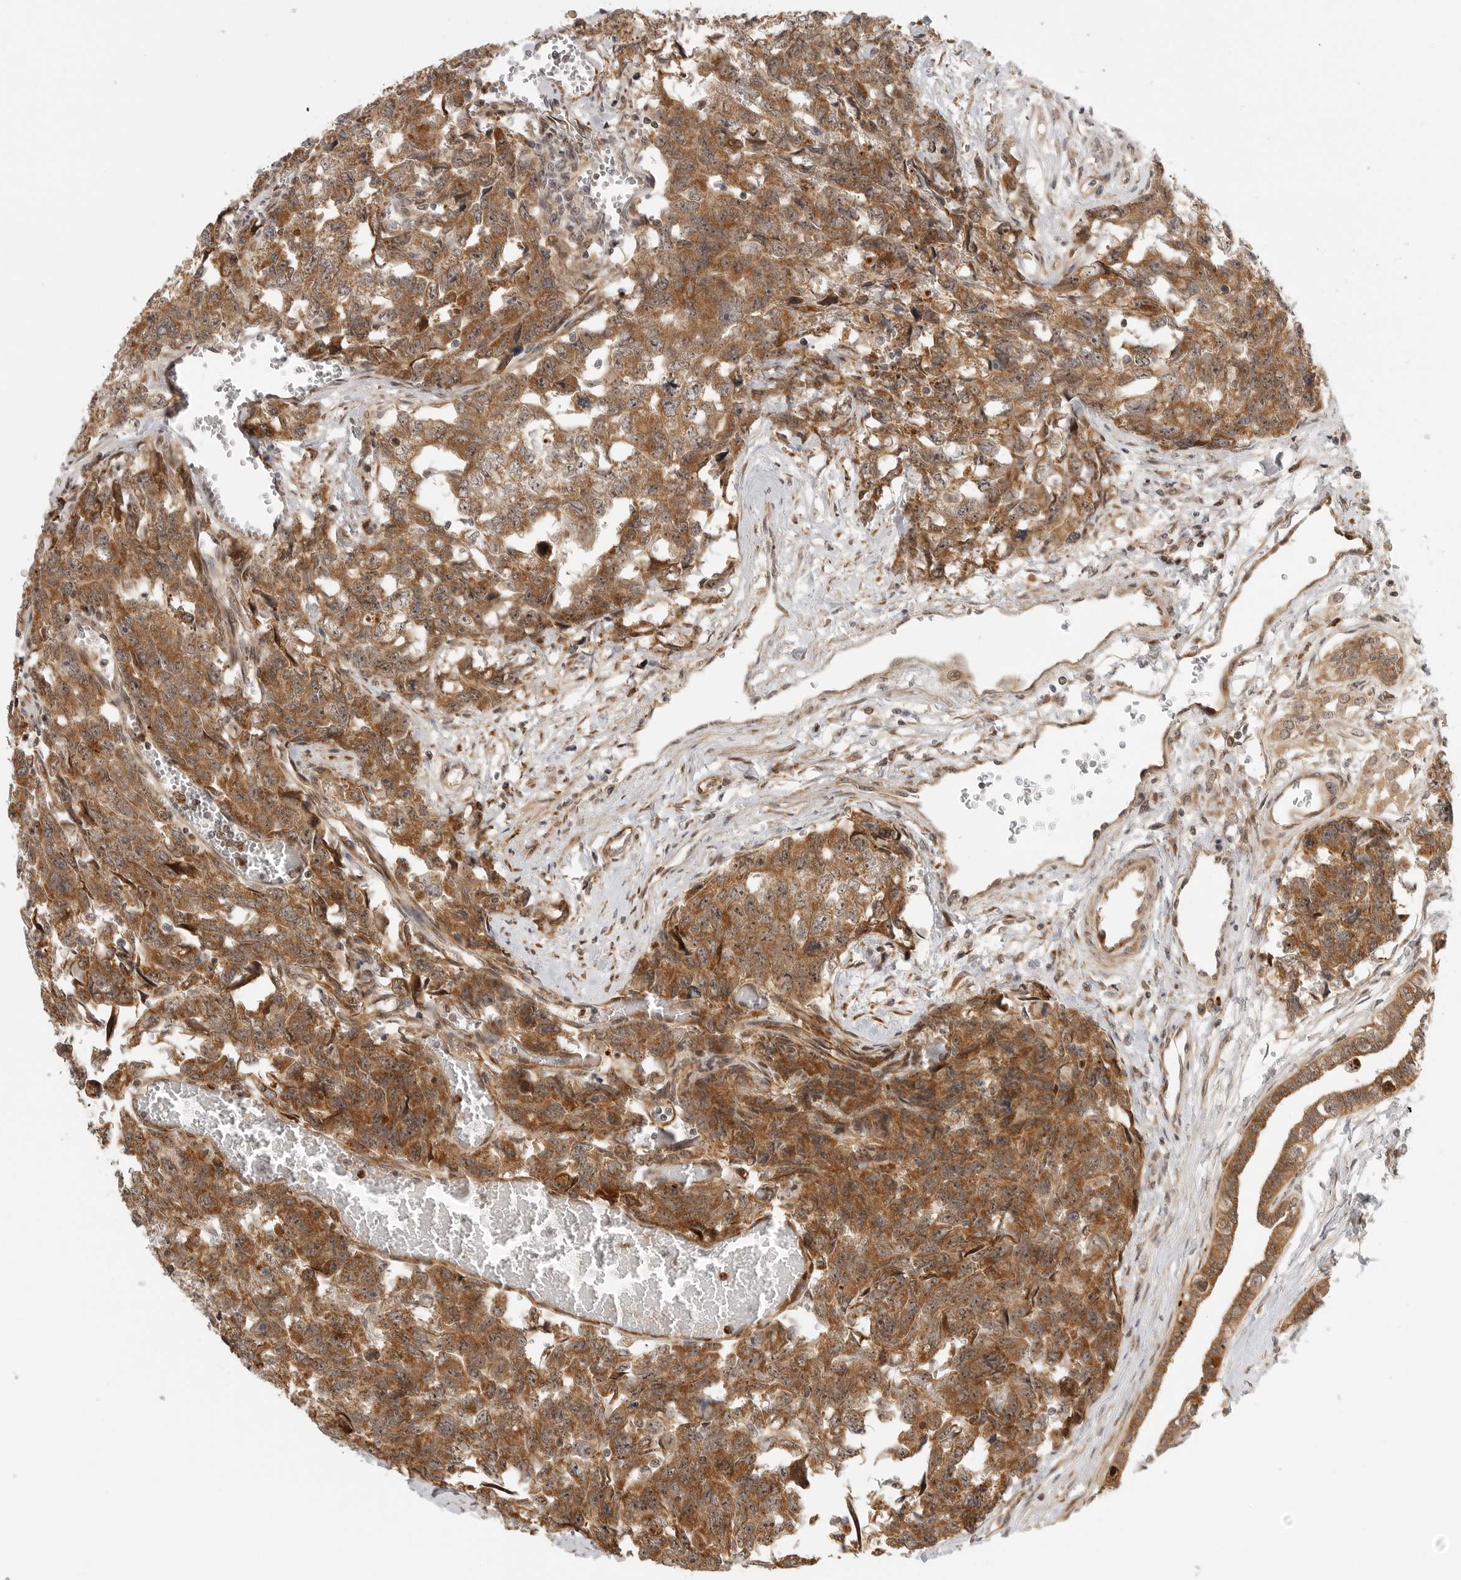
{"staining": {"intensity": "moderate", "quantity": ">75%", "location": "cytoplasmic/membranous,nuclear"}, "tissue": "testis cancer", "cell_type": "Tumor cells", "image_type": "cancer", "snomed": [{"axis": "morphology", "description": "Carcinoma, Embryonal, NOS"}, {"axis": "topography", "description": "Testis"}], "caption": "This micrograph displays IHC staining of testis cancer (embryonal carcinoma), with medium moderate cytoplasmic/membranous and nuclear staining in about >75% of tumor cells.", "gene": "DSCC1", "patient": {"sex": "male", "age": 31}}